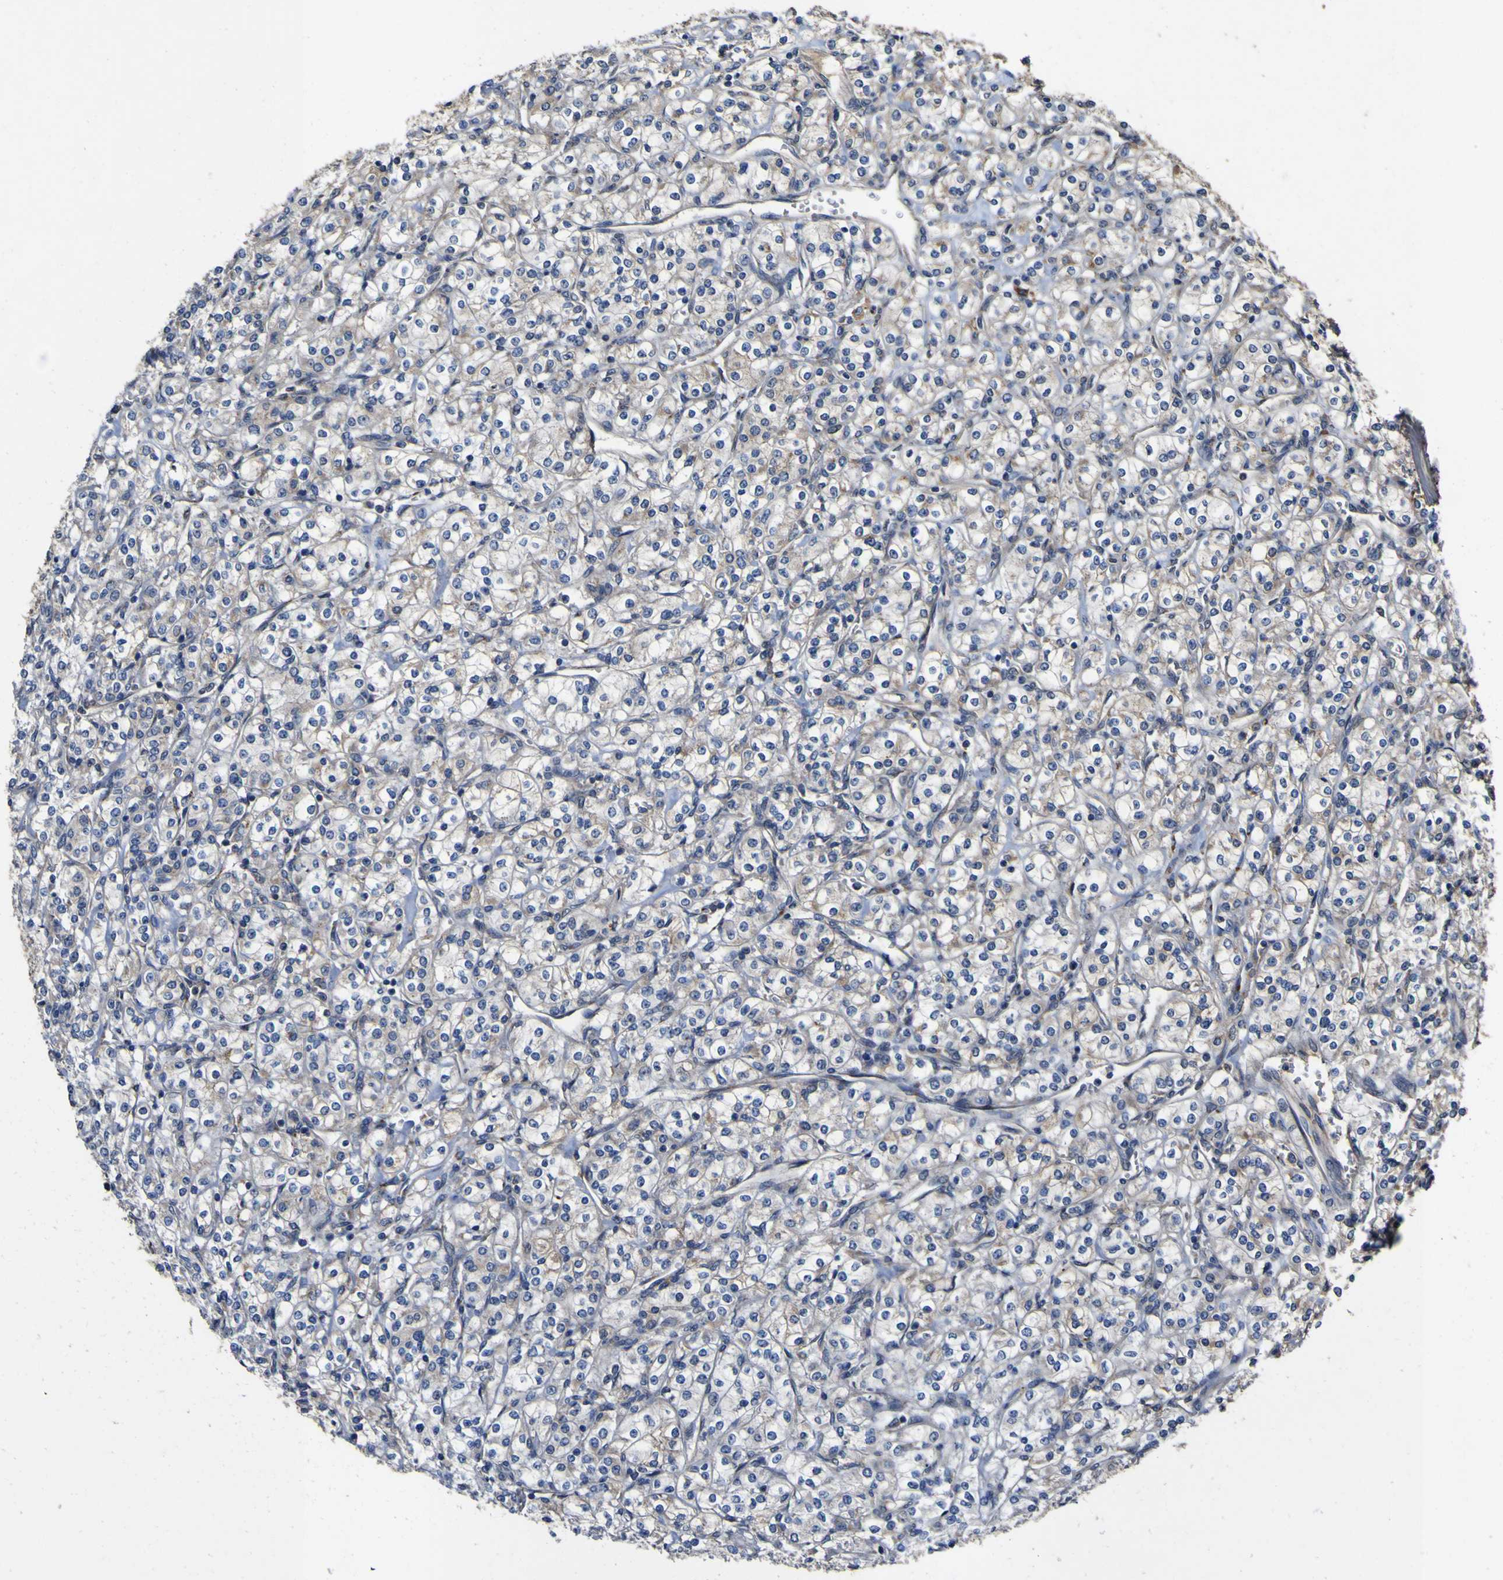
{"staining": {"intensity": "weak", "quantity": ">75%", "location": "cytoplasmic/membranous"}, "tissue": "renal cancer", "cell_type": "Tumor cells", "image_type": "cancer", "snomed": [{"axis": "morphology", "description": "Adenocarcinoma, NOS"}, {"axis": "topography", "description": "Kidney"}], "caption": "The immunohistochemical stain labels weak cytoplasmic/membranous staining in tumor cells of renal cancer (adenocarcinoma) tissue.", "gene": "COA1", "patient": {"sex": "male", "age": 77}}